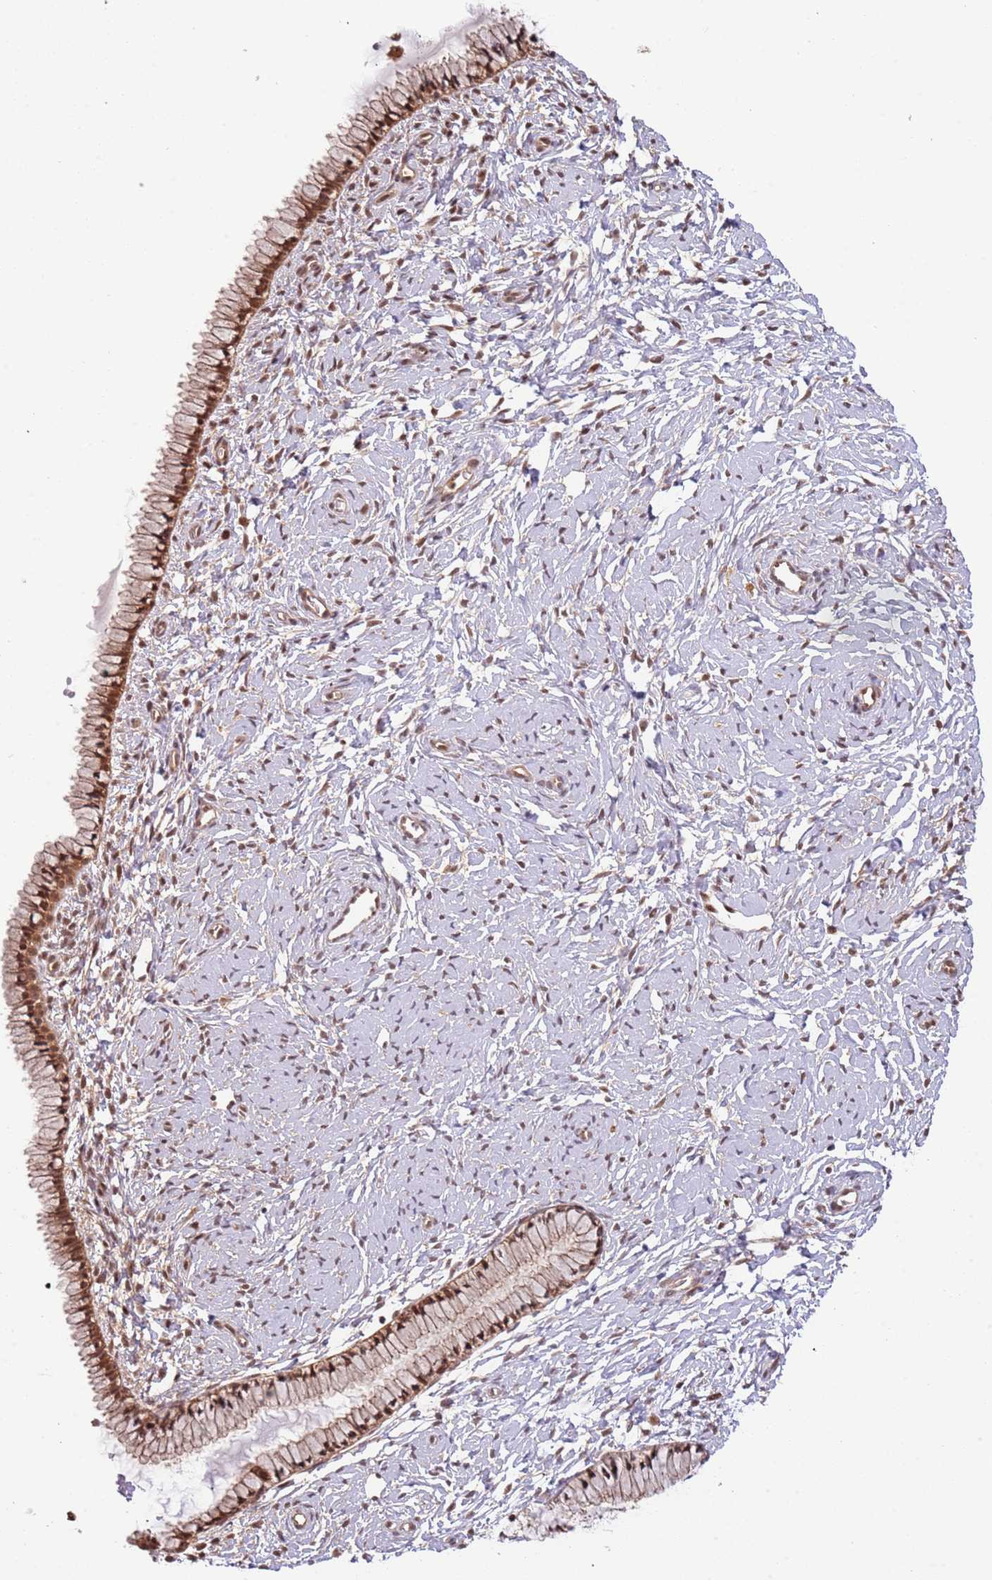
{"staining": {"intensity": "moderate", "quantity": ">75%", "location": "cytoplasmic/membranous,nuclear"}, "tissue": "cervix", "cell_type": "Glandular cells", "image_type": "normal", "snomed": [{"axis": "morphology", "description": "Normal tissue, NOS"}, {"axis": "topography", "description": "Cervix"}], "caption": "Moderate cytoplasmic/membranous,nuclear staining for a protein is identified in about >75% of glandular cells of benign cervix using immunohistochemistry.", "gene": "PLSCR5", "patient": {"sex": "female", "age": 33}}